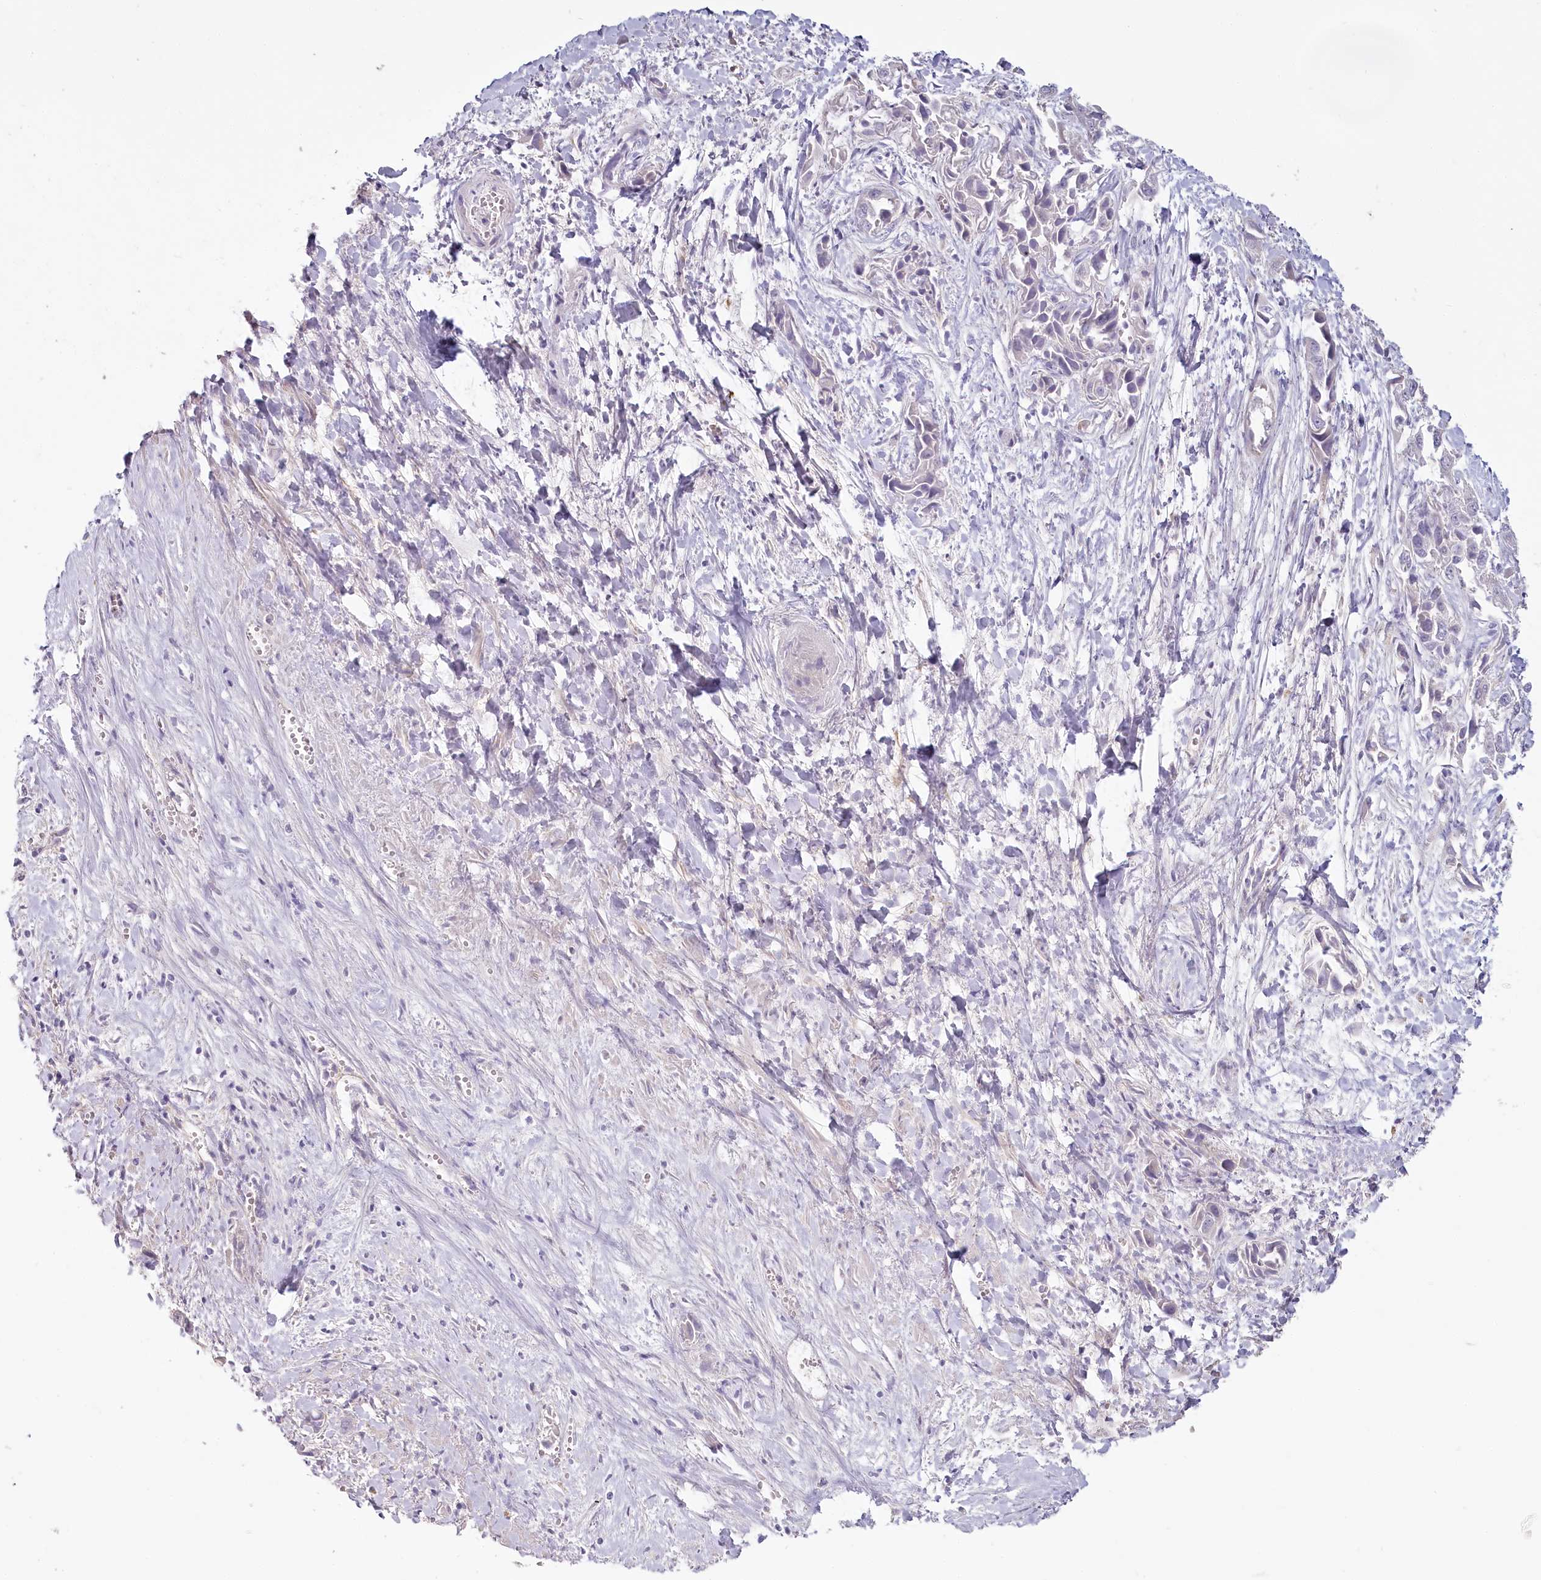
{"staining": {"intensity": "negative", "quantity": "none", "location": "none"}, "tissue": "liver cancer", "cell_type": "Tumor cells", "image_type": "cancer", "snomed": [{"axis": "morphology", "description": "Cholangiocarcinoma"}, {"axis": "topography", "description": "Liver"}], "caption": "DAB immunohistochemical staining of human cholangiocarcinoma (liver) exhibits no significant staining in tumor cells. The staining was performed using DAB to visualize the protein expression in brown, while the nuclei were stained in blue with hematoxylin (Magnification: 20x).", "gene": "USP11", "patient": {"sex": "female", "age": 52}}